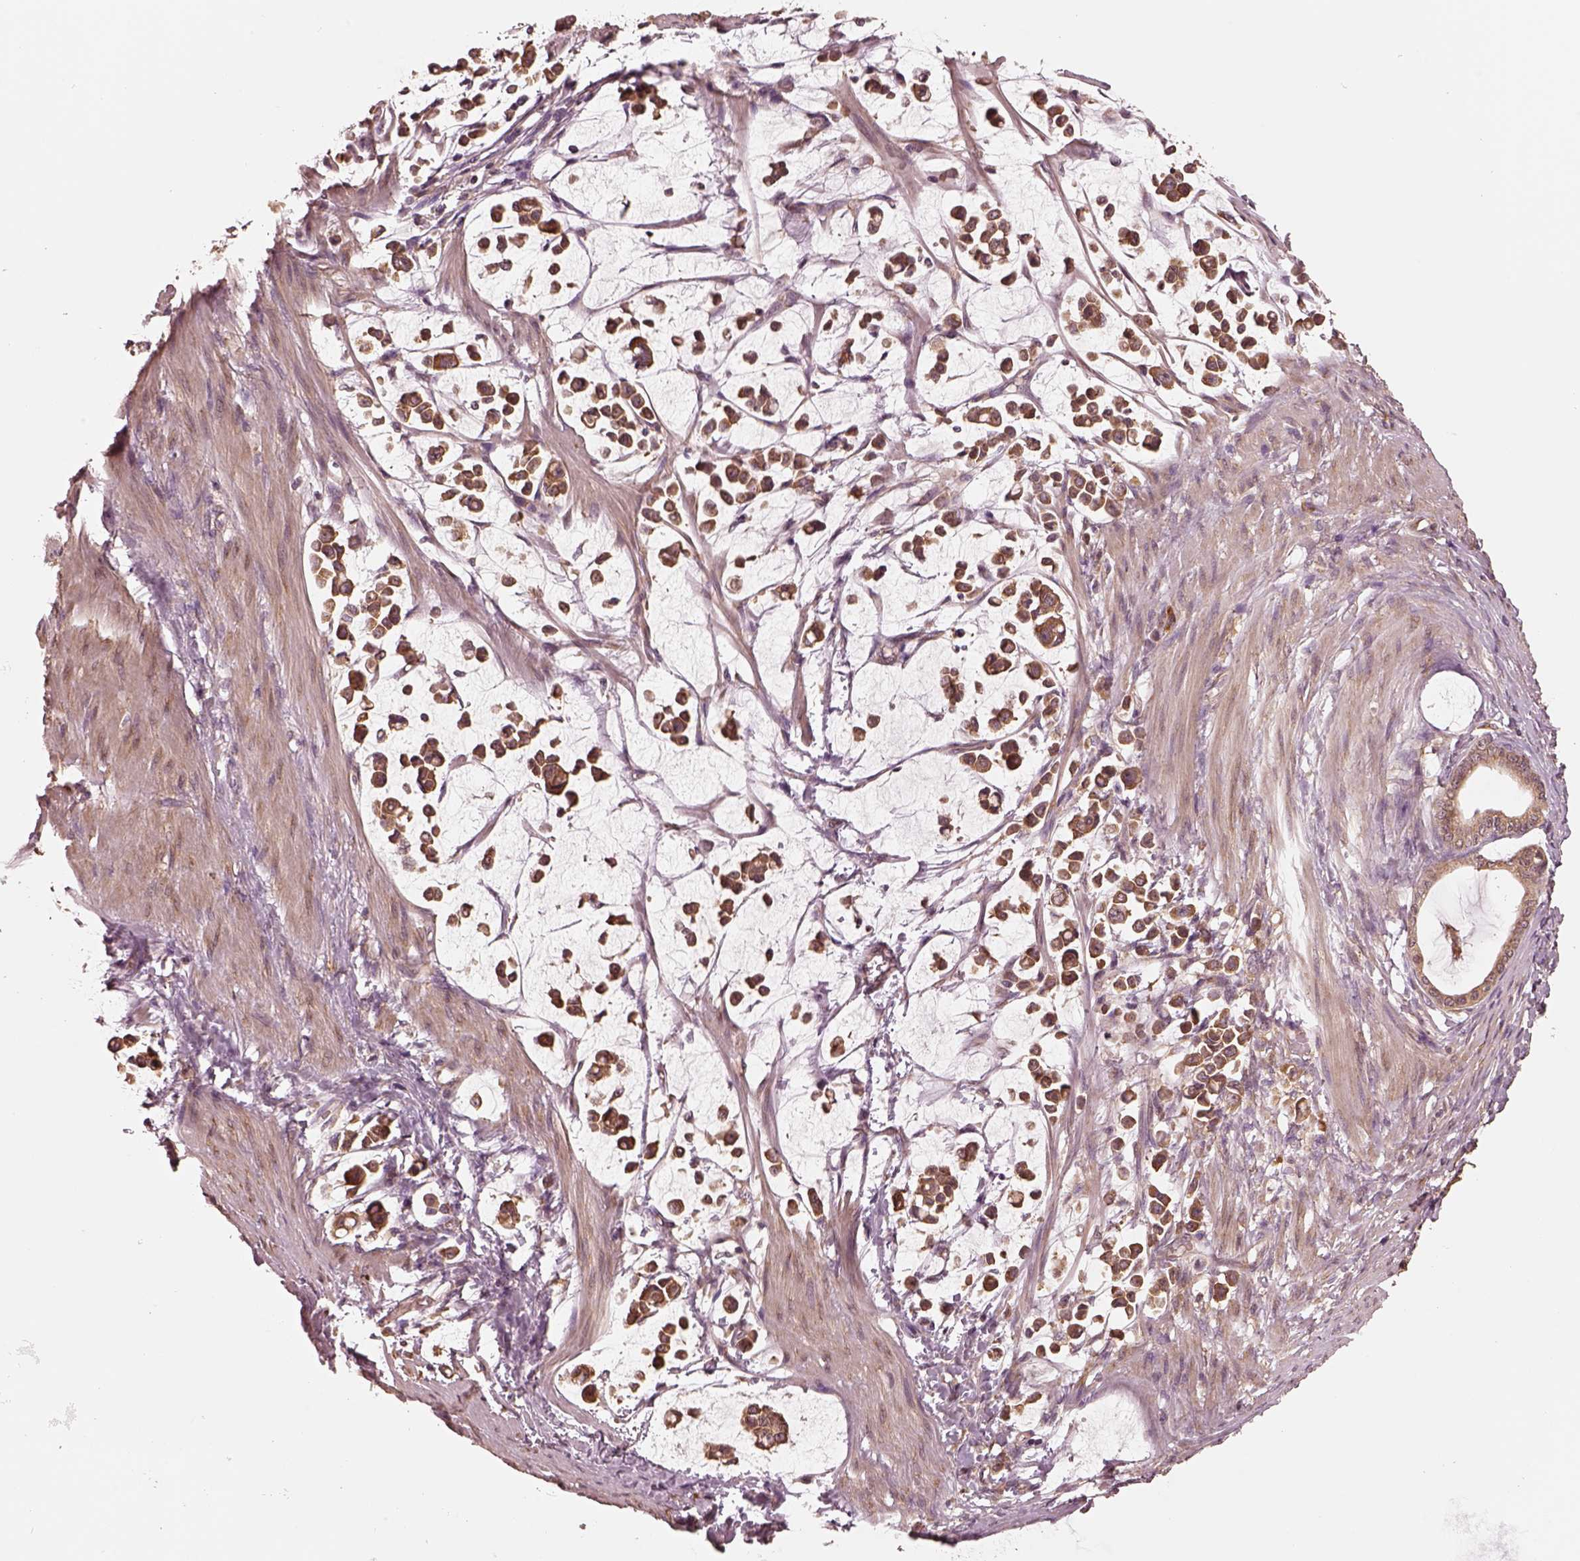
{"staining": {"intensity": "moderate", "quantity": ">75%", "location": "cytoplasmic/membranous"}, "tissue": "stomach cancer", "cell_type": "Tumor cells", "image_type": "cancer", "snomed": [{"axis": "morphology", "description": "Adenocarcinoma, NOS"}, {"axis": "topography", "description": "Stomach"}], "caption": "The micrograph reveals staining of stomach cancer, revealing moderate cytoplasmic/membranous protein positivity (brown color) within tumor cells.", "gene": "RPS5", "patient": {"sex": "male", "age": 82}}